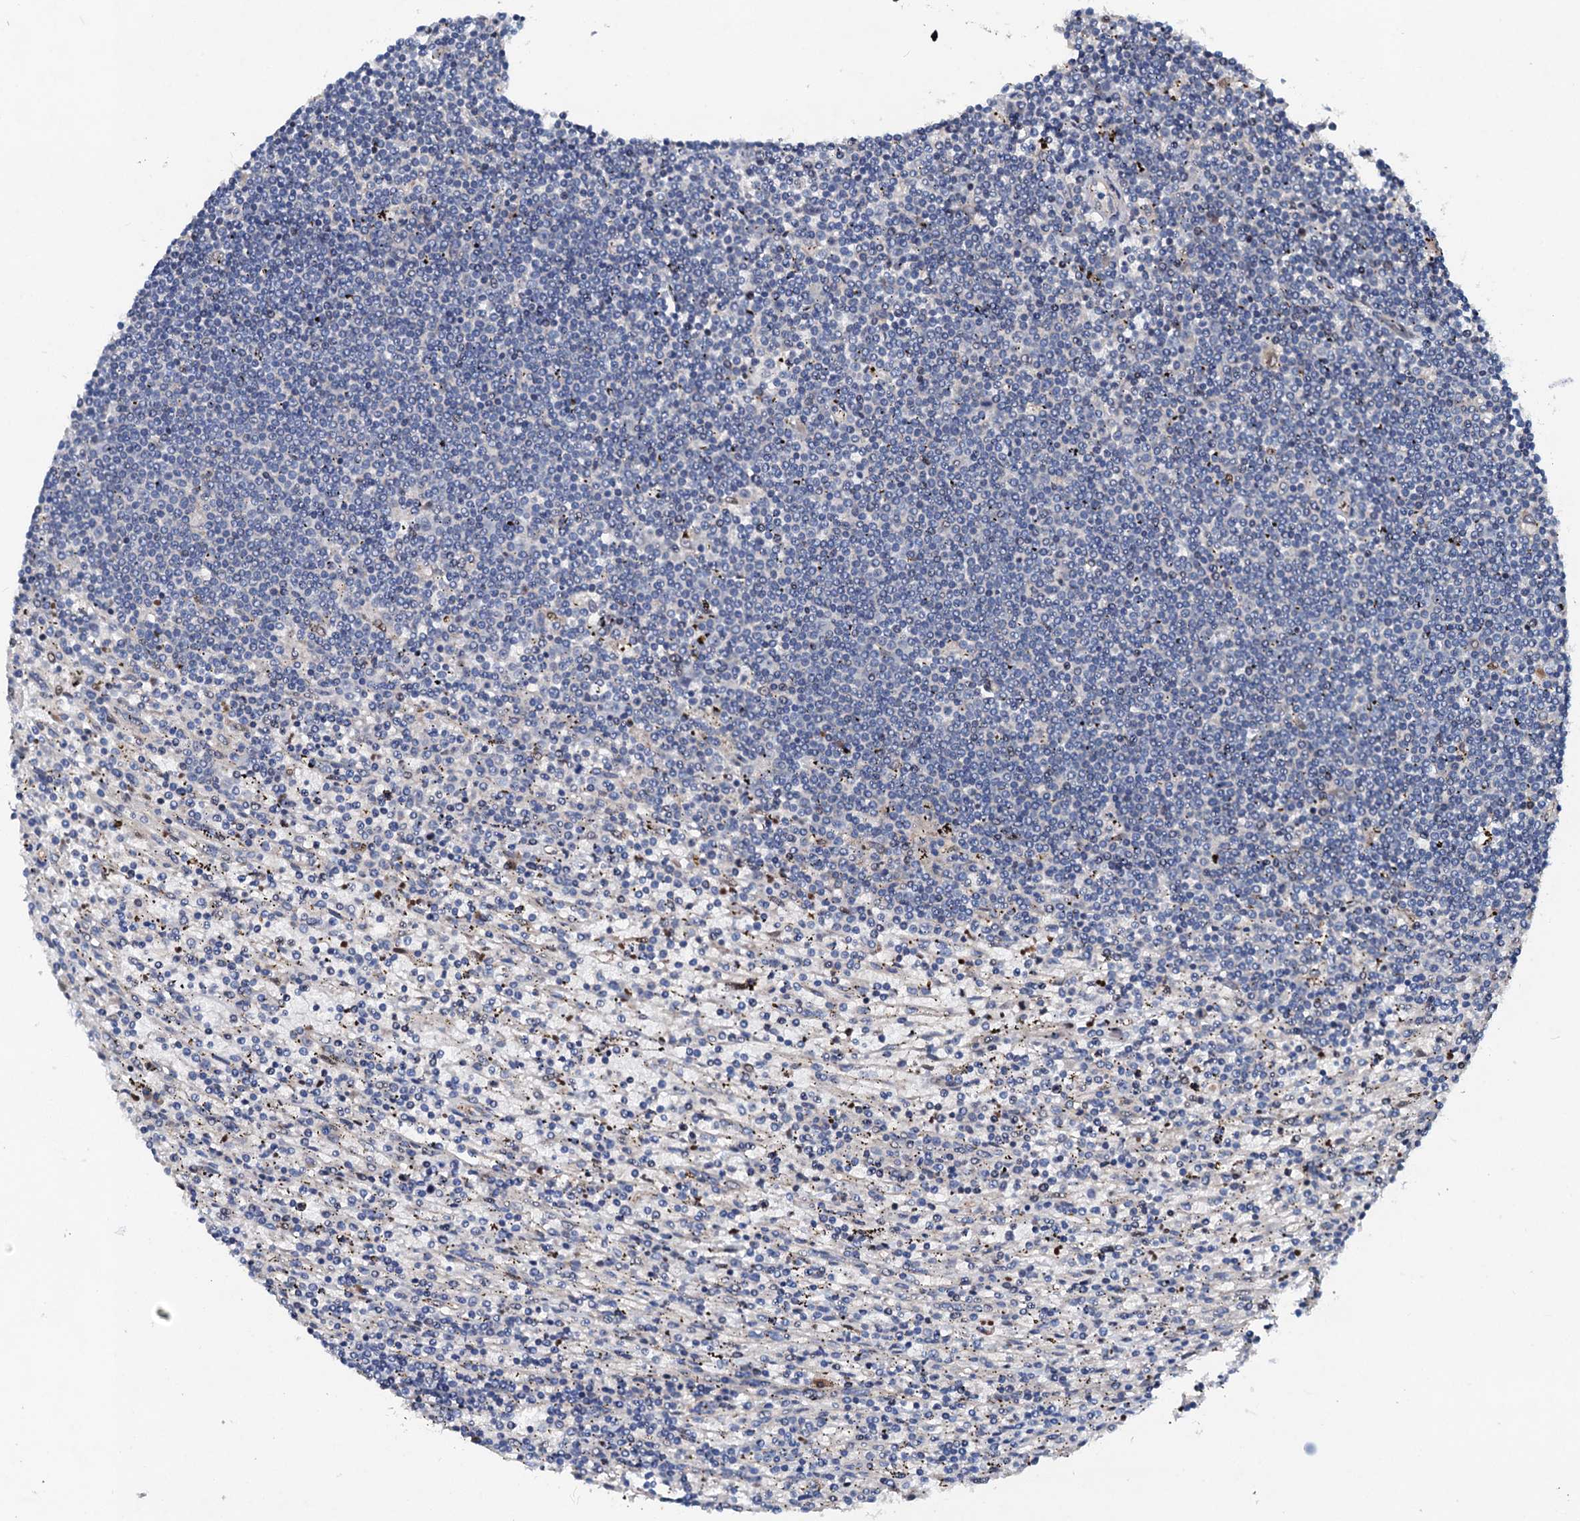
{"staining": {"intensity": "negative", "quantity": "none", "location": "none"}, "tissue": "lymphoma", "cell_type": "Tumor cells", "image_type": "cancer", "snomed": [{"axis": "morphology", "description": "Malignant lymphoma, non-Hodgkin's type, Low grade"}, {"axis": "topography", "description": "Spleen"}], "caption": "High magnification brightfield microscopy of lymphoma stained with DAB (3,3'-diaminobenzidine) (brown) and counterstained with hematoxylin (blue): tumor cells show no significant expression.", "gene": "NBEA", "patient": {"sex": "male", "age": 76}}